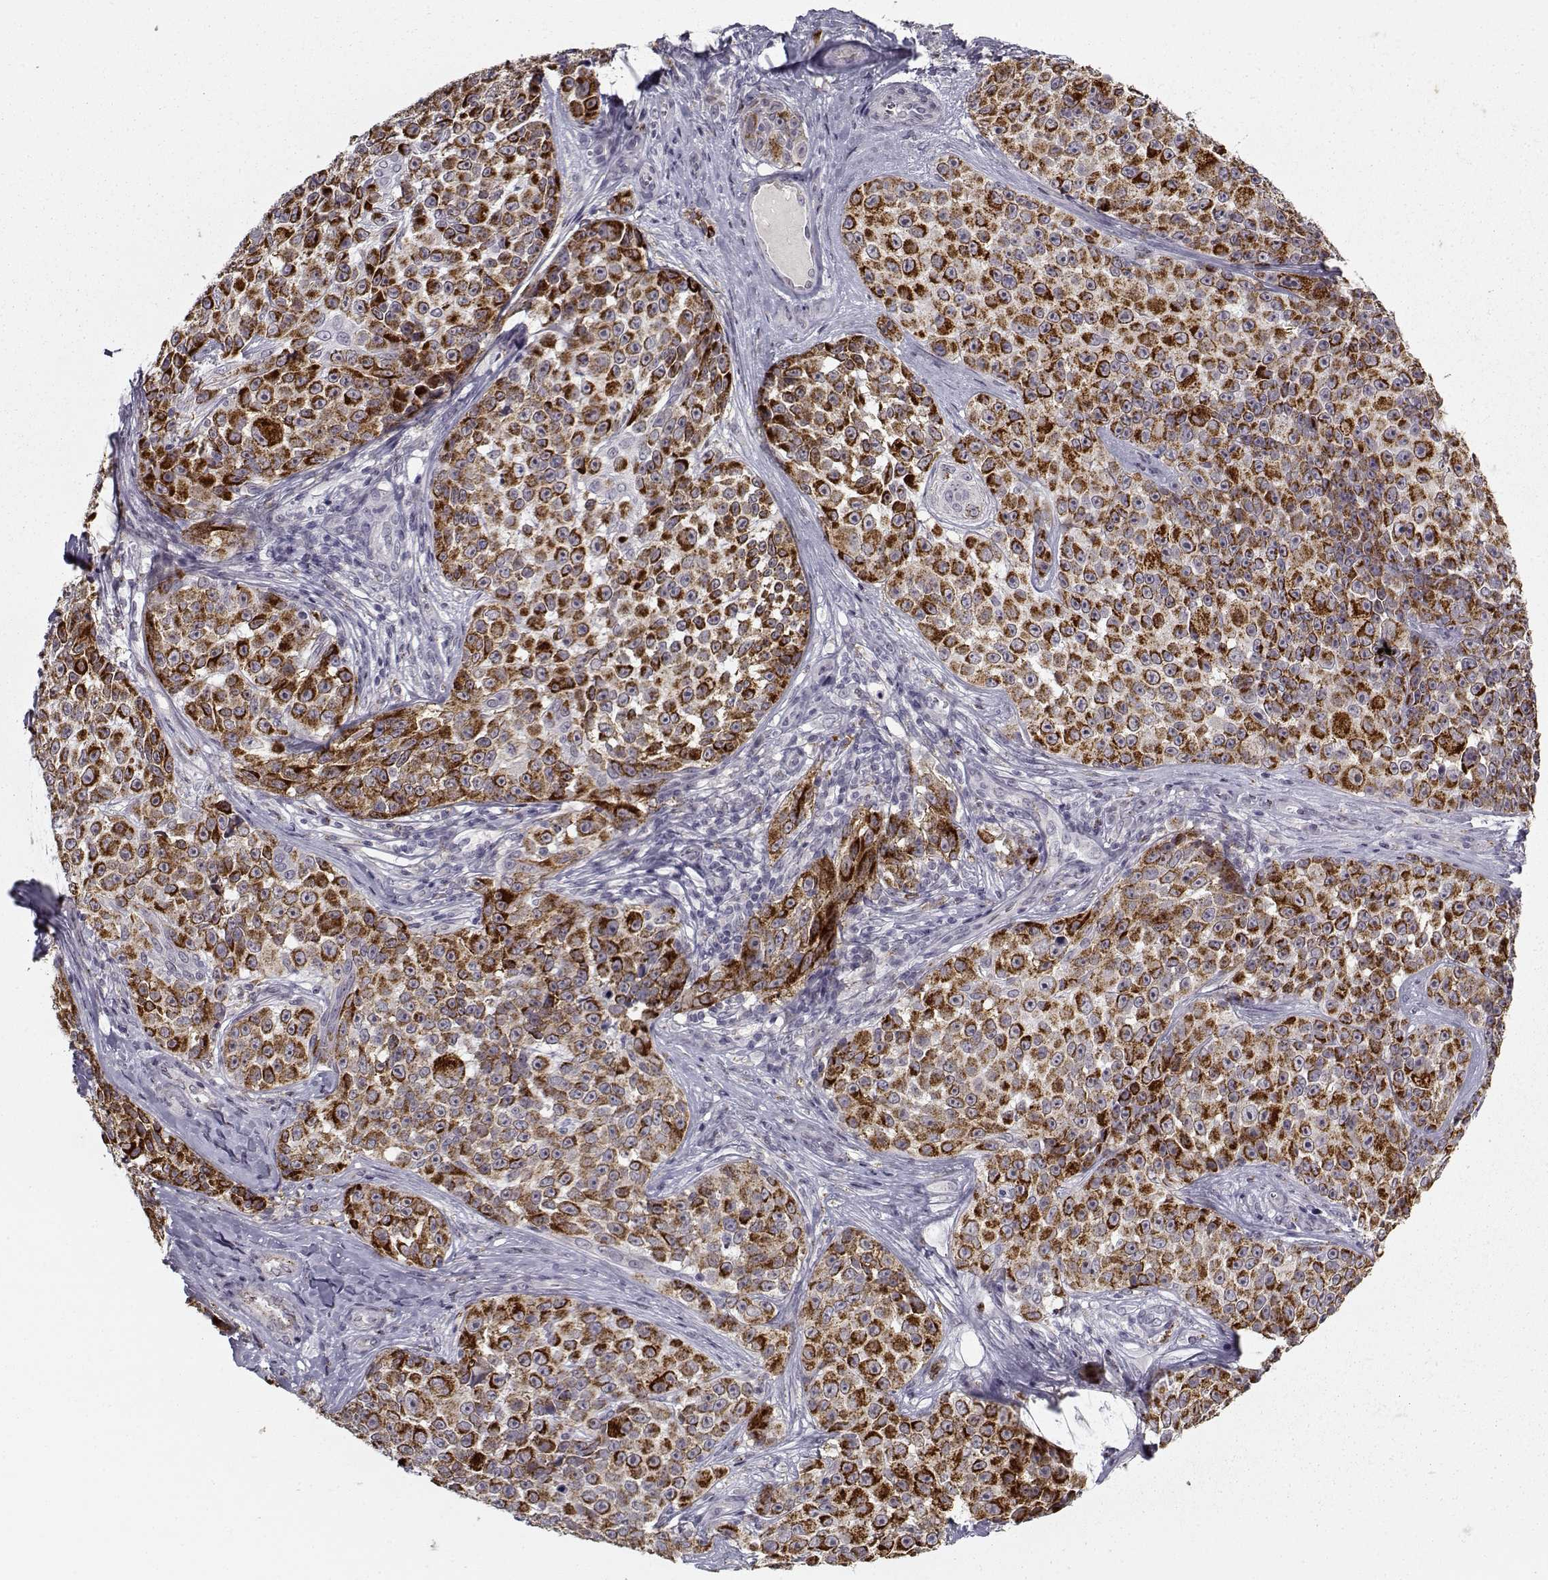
{"staining": {"intensity": "strong", "quantity": ">75%", "location": "cytoplasmic/membranous"}, "tissue": "melanoma", "cell_type": "Tumor cells", "image_type": "cancer", "snomed": [{"axis": "morphology", "description": "Malignant melanoma, NOS"}, {"axis": "topography", "description": "Skin"}], "caption": "Melanoma stained with a brown dye exhibits strong cytoplasmic/membranous positive positivity in approximately >75% of tumor cells.", "gene": "SNCA", "patient": {"sex": "female", "age": 88}}